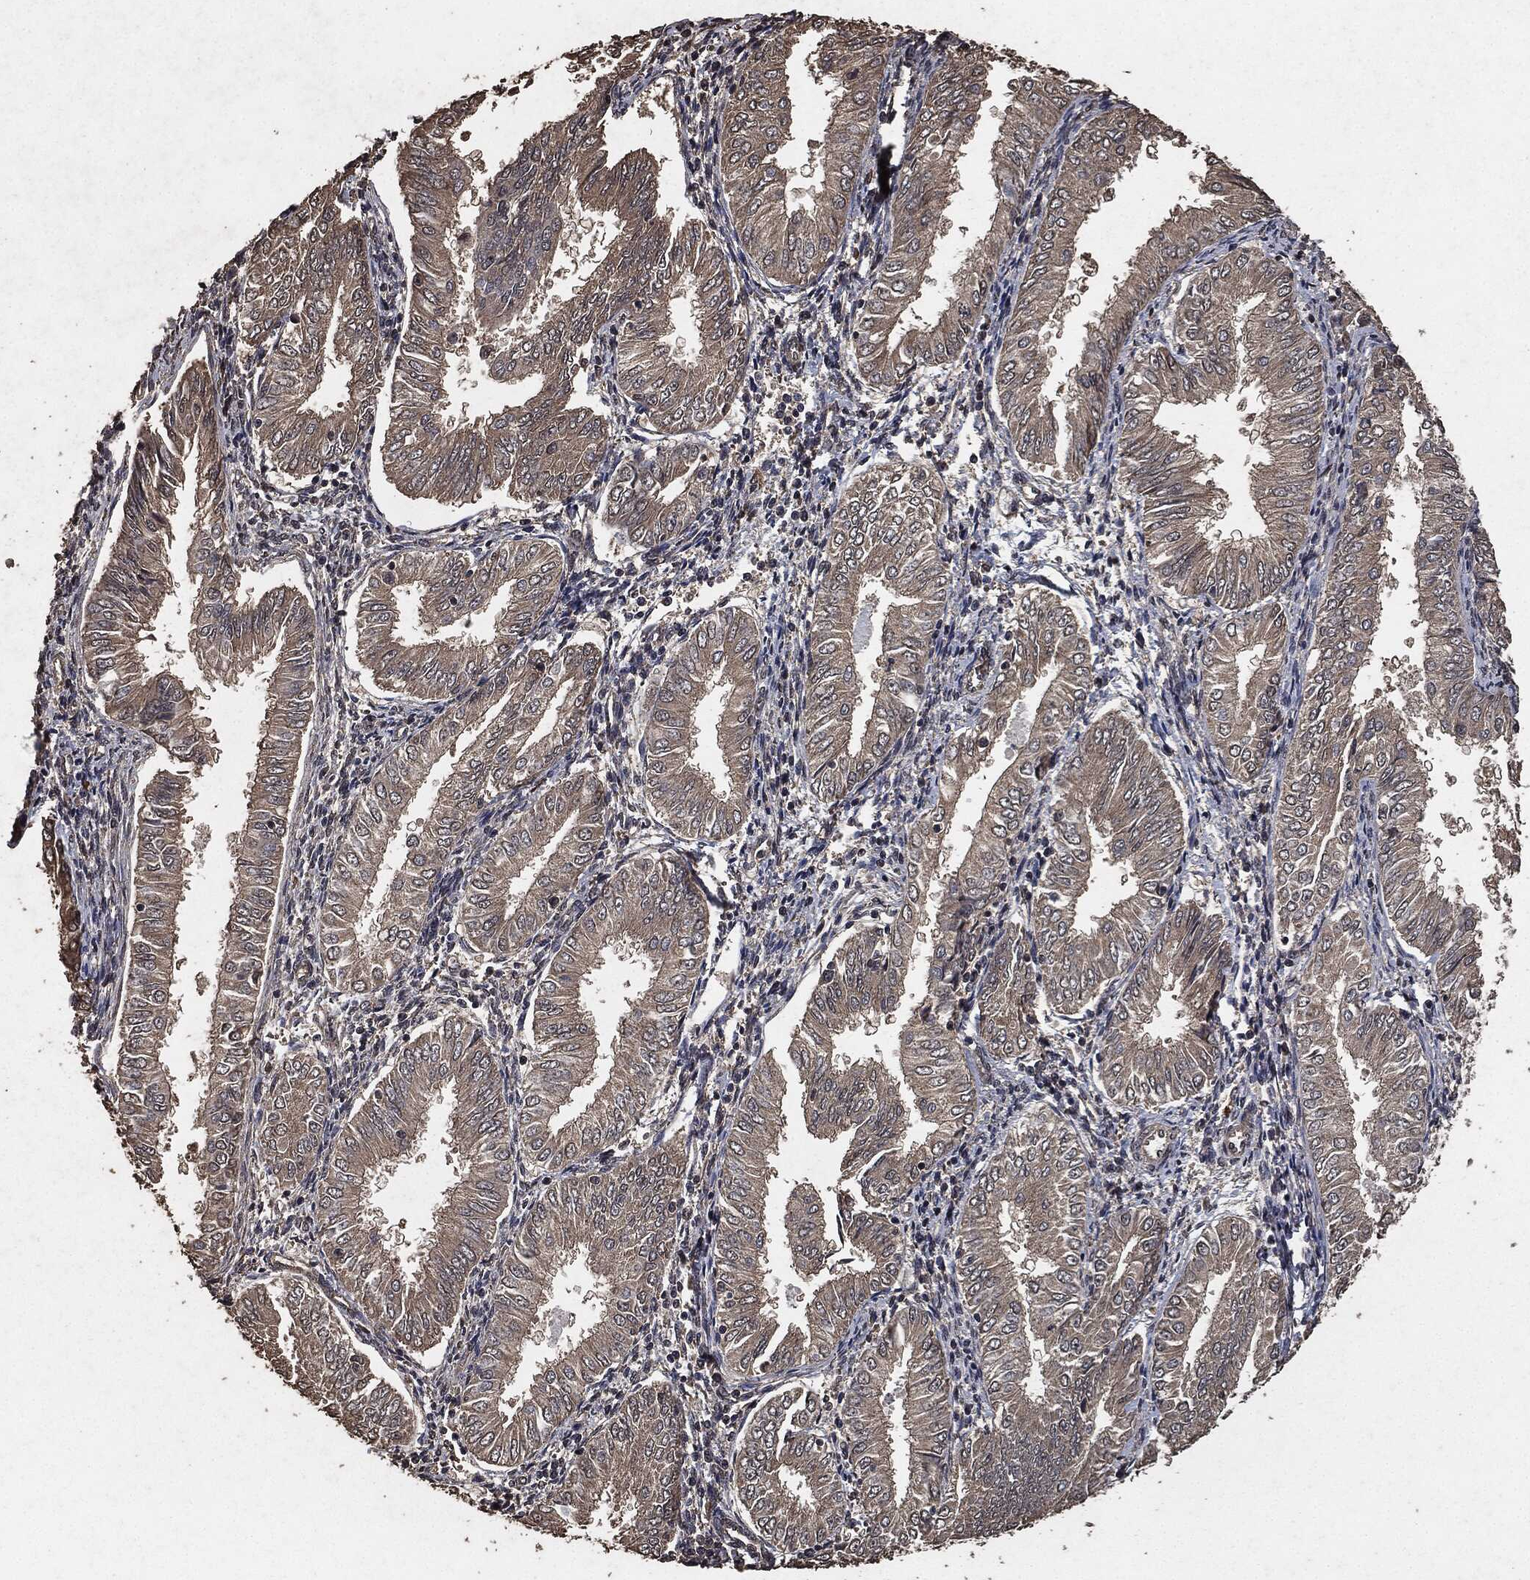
{"staining": {"intensity": "weak", "quantity": ">75%", "location": "cytoplasmic/membranous"}, "tissue": "endometrial cancer", "cell_type": "Tumor cells", "image_type": "cancer", "snomed": [{"axis": "morphology", "description": "Adenocarcinoma, NOS"}, {"axis": "topography", "description": "Endometrium"}], "caption": "Immunohistochemistry staining of endometrial adenocarcinoma, which reveals low levels of weak cytoplasmic/membranous positivity in approximately >75% of tumor cells indicating weak cytoplasmic/membranous protein positivity. The staining was performed using DAB (brown) for protein detection and nuclei were counterstained in hematoxylin (blue).", "gene": "AKT1S1", "patient": {"sex": "female", "age": 53}}